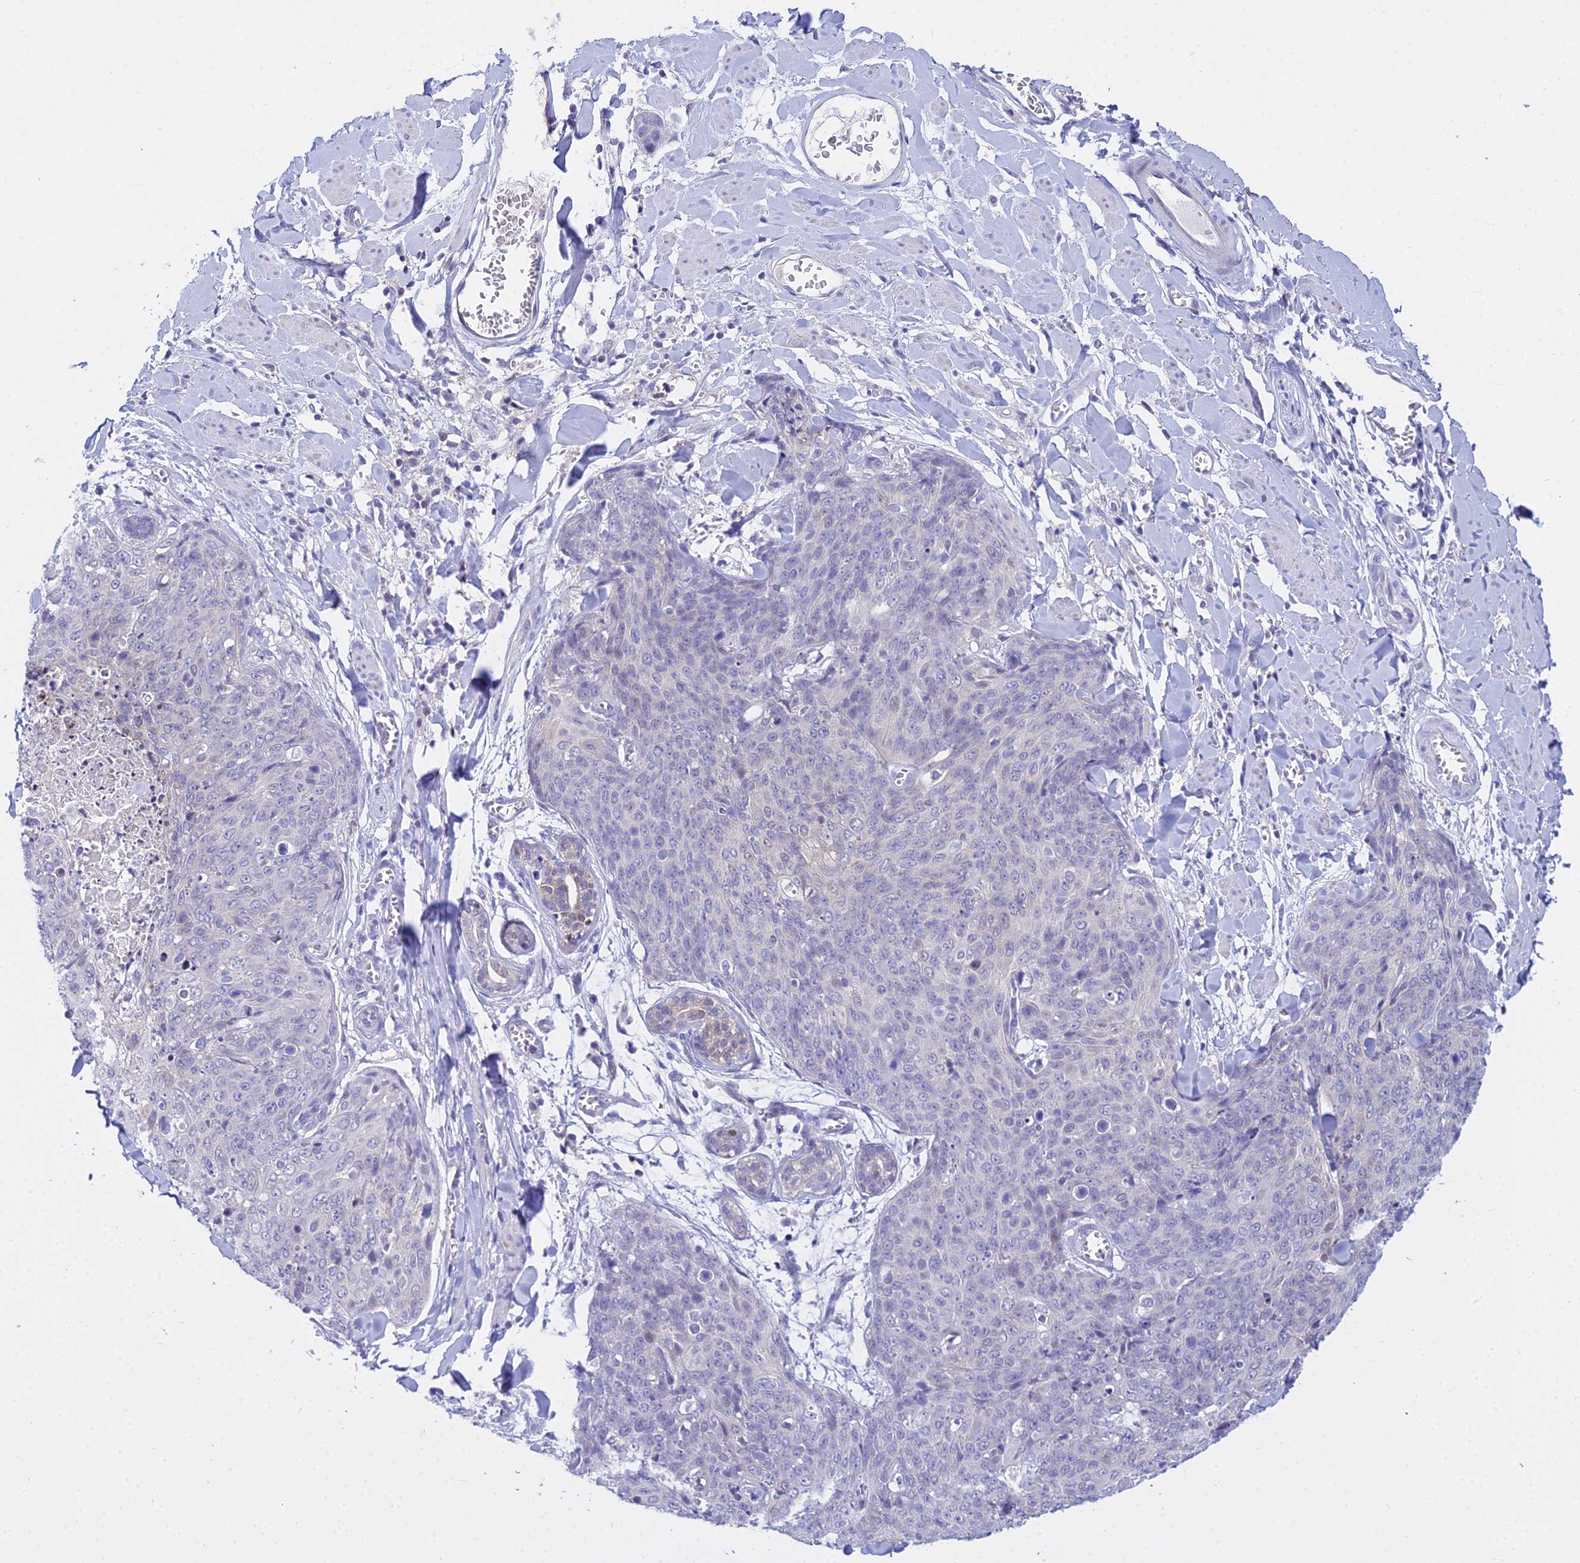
{"staining": {"intensity": "negative", "quantity": "none", "location": "none"}, "tissue": "skin cancer", "cell_type": "Tumor cells", "image_type": "cancer", "snomed": [{"axis": "morphology", "description": "Squamous cell carcinoma, NOS"}, {"axis": "topography", "description": "Skin"}, {"axis": "topography", "description": "Vulva"}], "caption": "Squamous cell carcinoma (skin) stained for a protein using immunohistochemistry (IHC) demonstrates no staining tumor cells.", "gene": "ZMIZ1", "patient": {"sex": "female", "age": 85}}